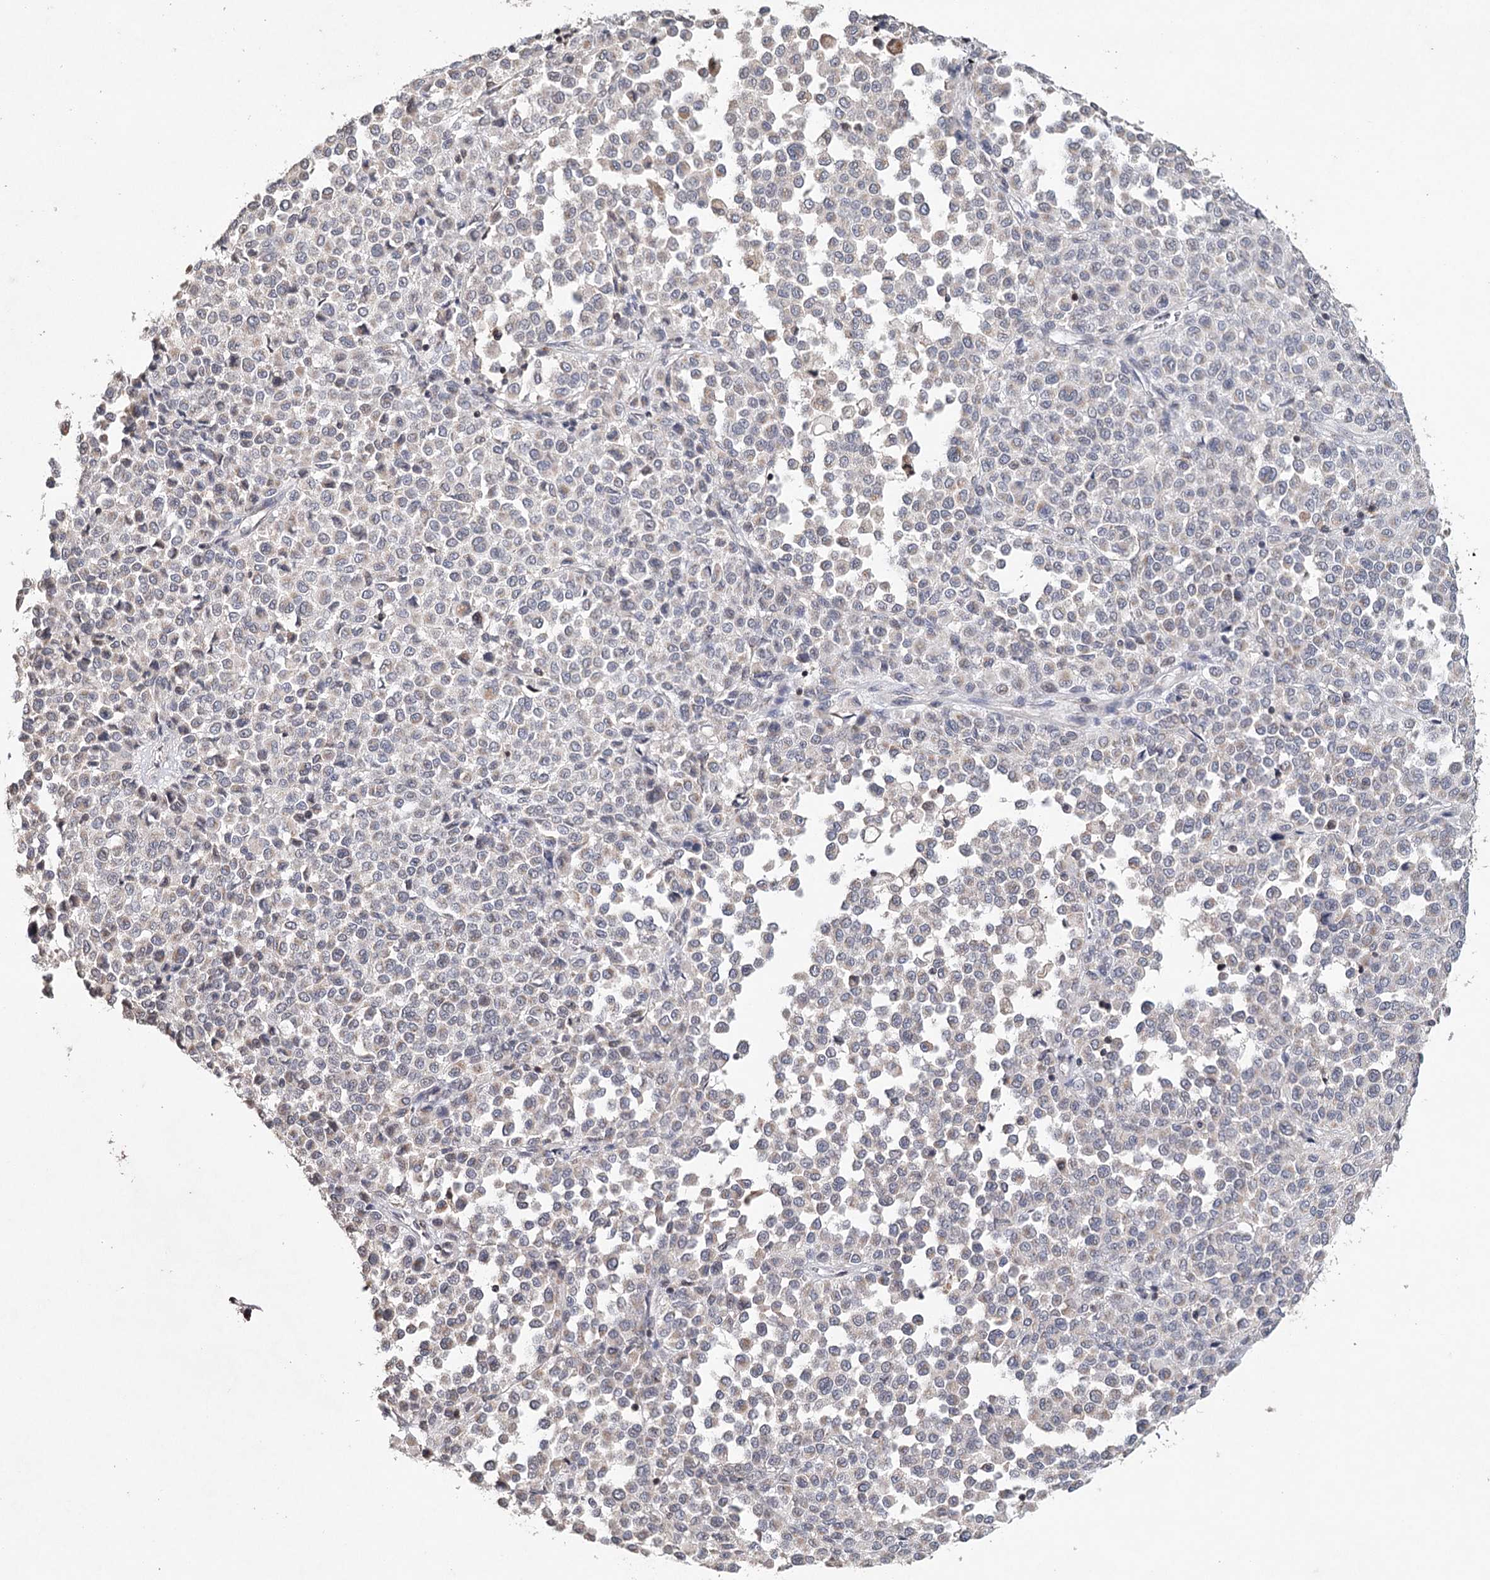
{"staining": {"intensity": "negative", "quantity": "none", "location": "none"}, "tissue": "melanoma", "cell_type": "Tumor cells", "image_type": "cancer", "snomed": [{"axis": "morphology", "description": "Malignant melanoma, Metastatic site"}, {"axis": "topography", "description": "Pancreas"}], "caption": "Image shows no protein positivity in tumor cells of melanoma tissue.", "gene": "ICOS", "patient": {"sex": "female", "age": 30}}